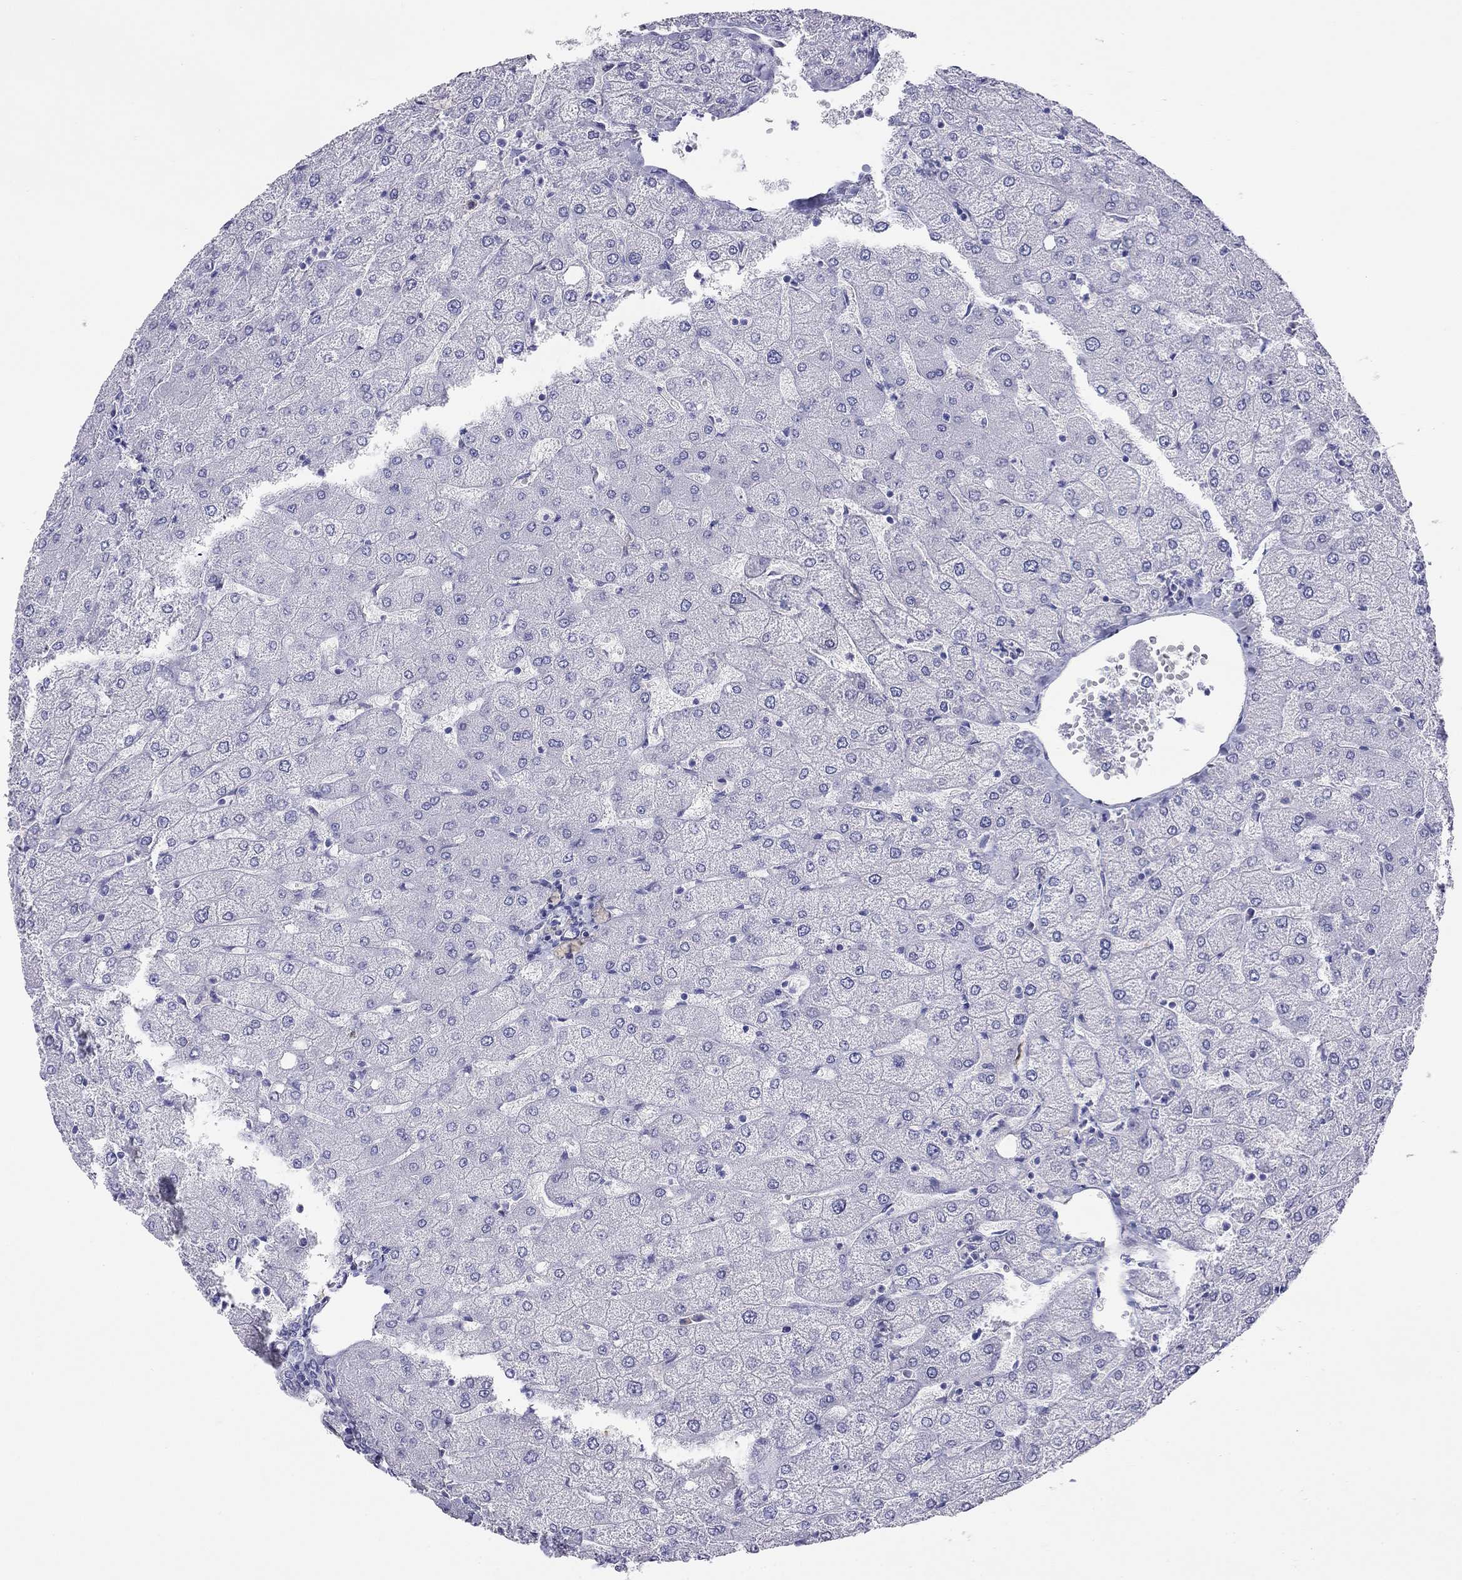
{"staining": {"intensity": "negative", "quantity": "none", "location": "none"}, "tissue": "liver", "cell_type": "Cholangiocytes", "image_type": "normal", "snomed": [{"axis": "morphology", "description": "Normal tissue, NOS"}, {"axis": "topography", "description": "Liver"}], "caption": "Immunohistochemical staining of benign liver reveals no significant staining in cholangiocytes.", "gene": "HLA", "patient": {"sex": "female", "age": 54}}